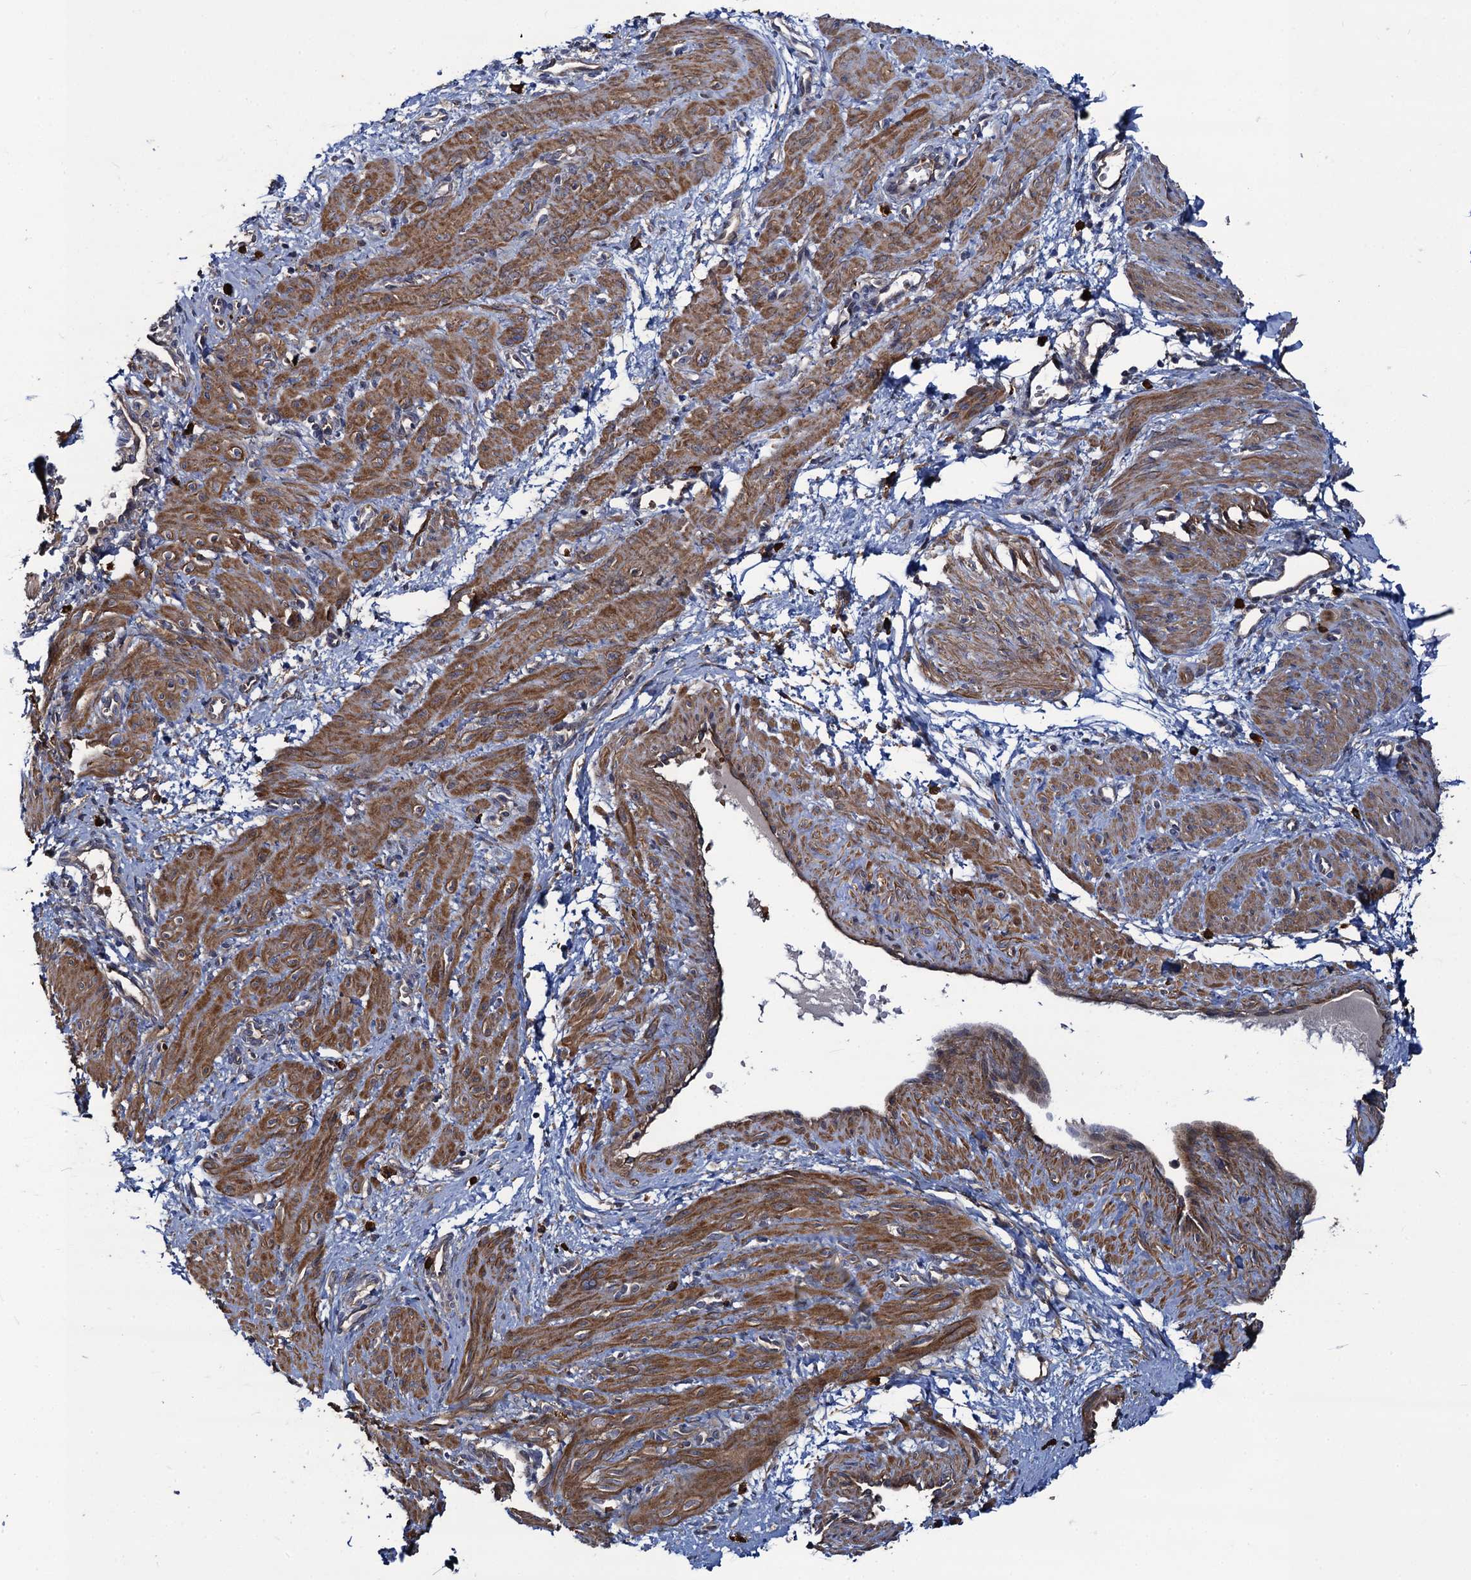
{"staining": {"intensity": "moderate", "quantity": "25%-75%", "location": "cytoplasmic/membranous"}, "tissue": "smooth muscle", "cell_type": "Smooth muscle cells", "image_type": "normal", "snomed": [{"axis": "morphology", "description": "Normal tissue, NOS"}, {"axis": "topography", "description": "Endometrium"}], "caption": "A brown stain shows moderate cytoplasmic/membranous expression of a protein in smooth muscle cells of benign human smooth muscle.", "gene": "KXD1", "patient": {"sex": "female", "age": 33}}